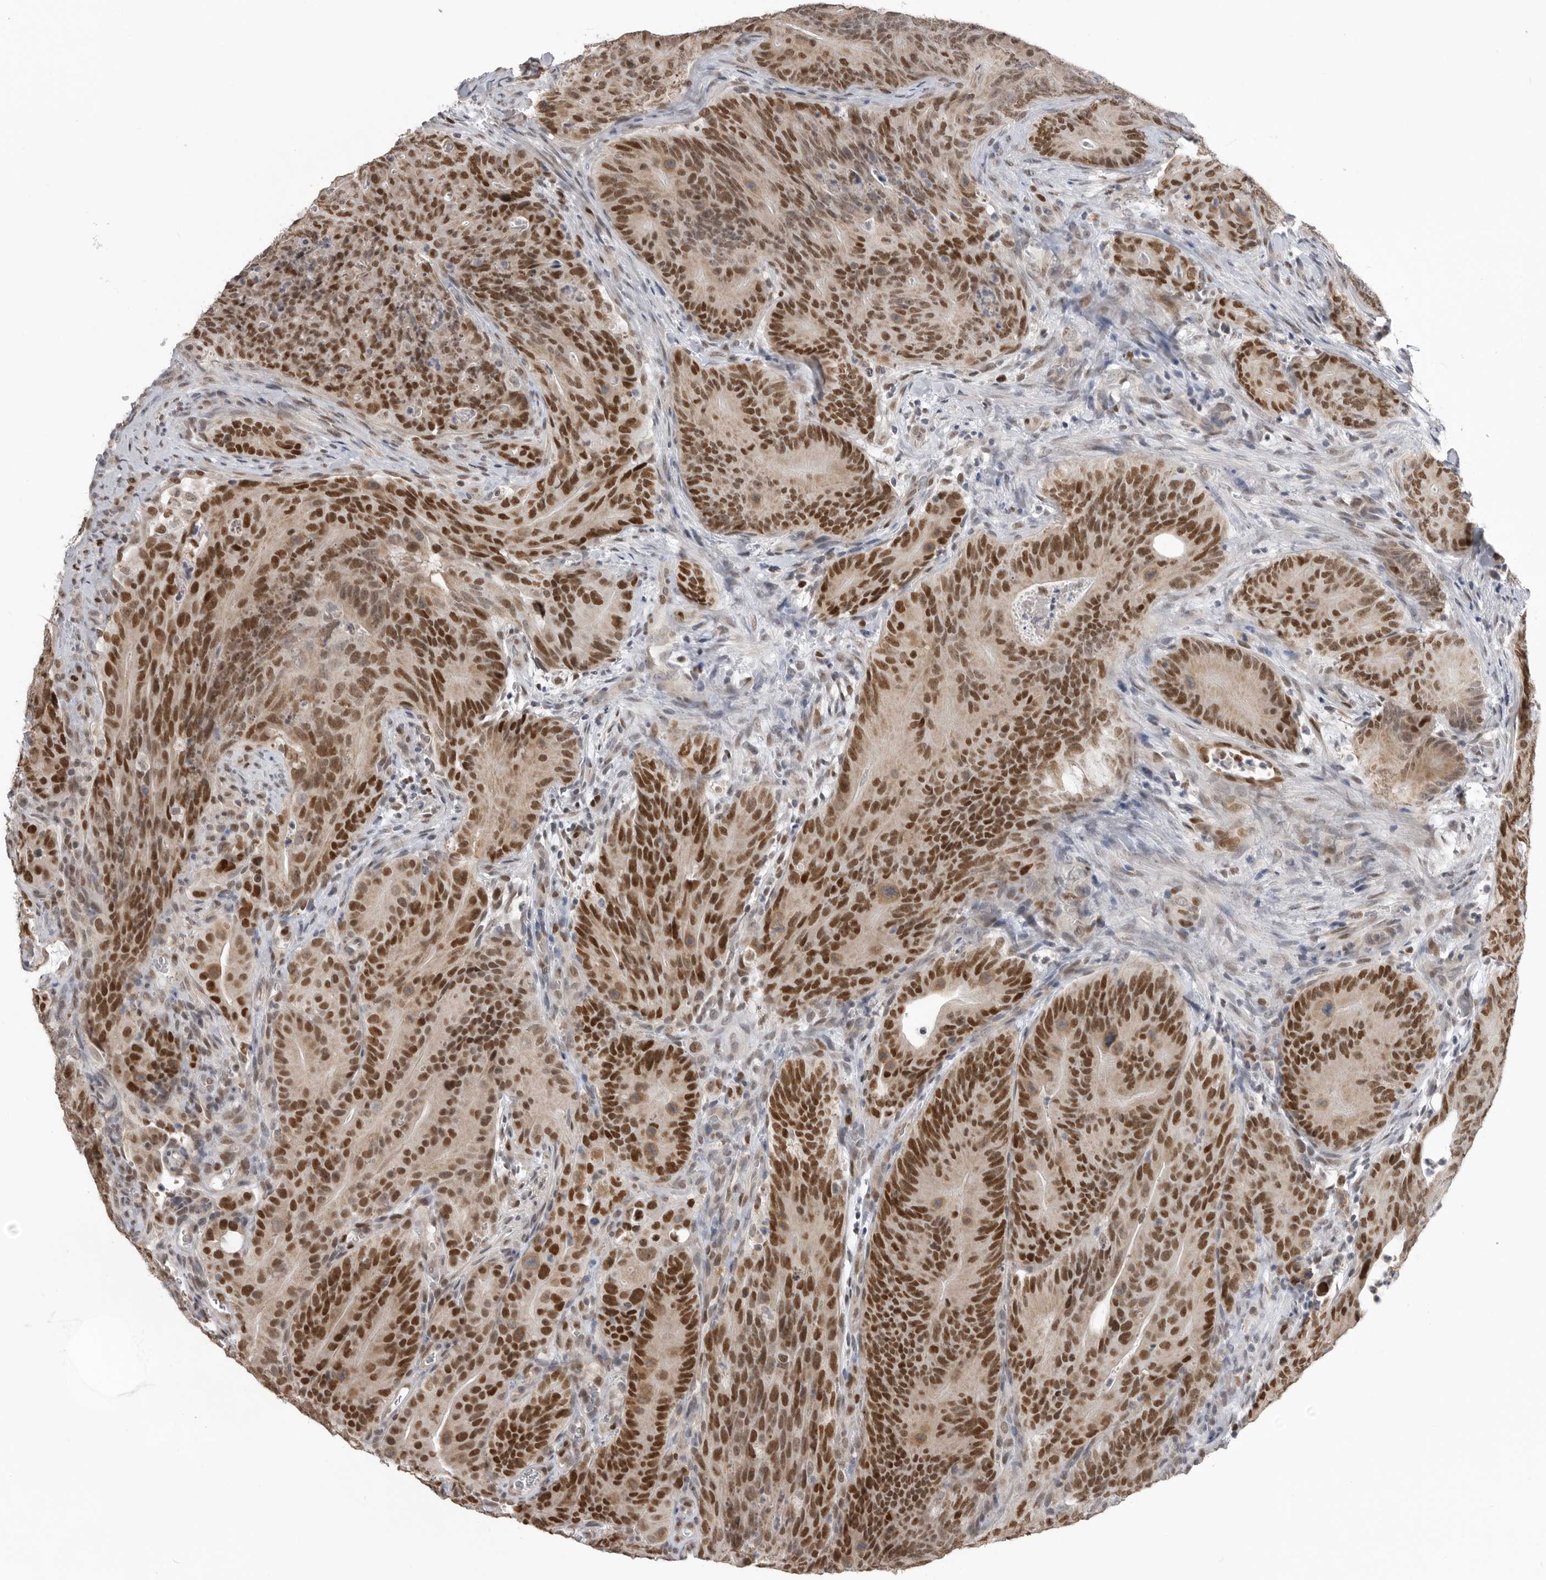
{"staining": {"intensity": "strong", "quantity": ">75%", "location": "nuclear"}, "tissue": "colorectal cancer", "cell_type": "Tumor cells", "image_type": "cancer", "snomed": [{"axis": "morphology", "description": "Normal tissue, NOS"}, {"axis": "topography", "description": "Colon"}], "caption": "This image displays immunohistochemistry staining of human colorectal cancer, with high strong nuclear positivity in approximately >75% of tumor cells.", "gene": "SMARCC1", "patient": {"sex": "female", "age": 82}}